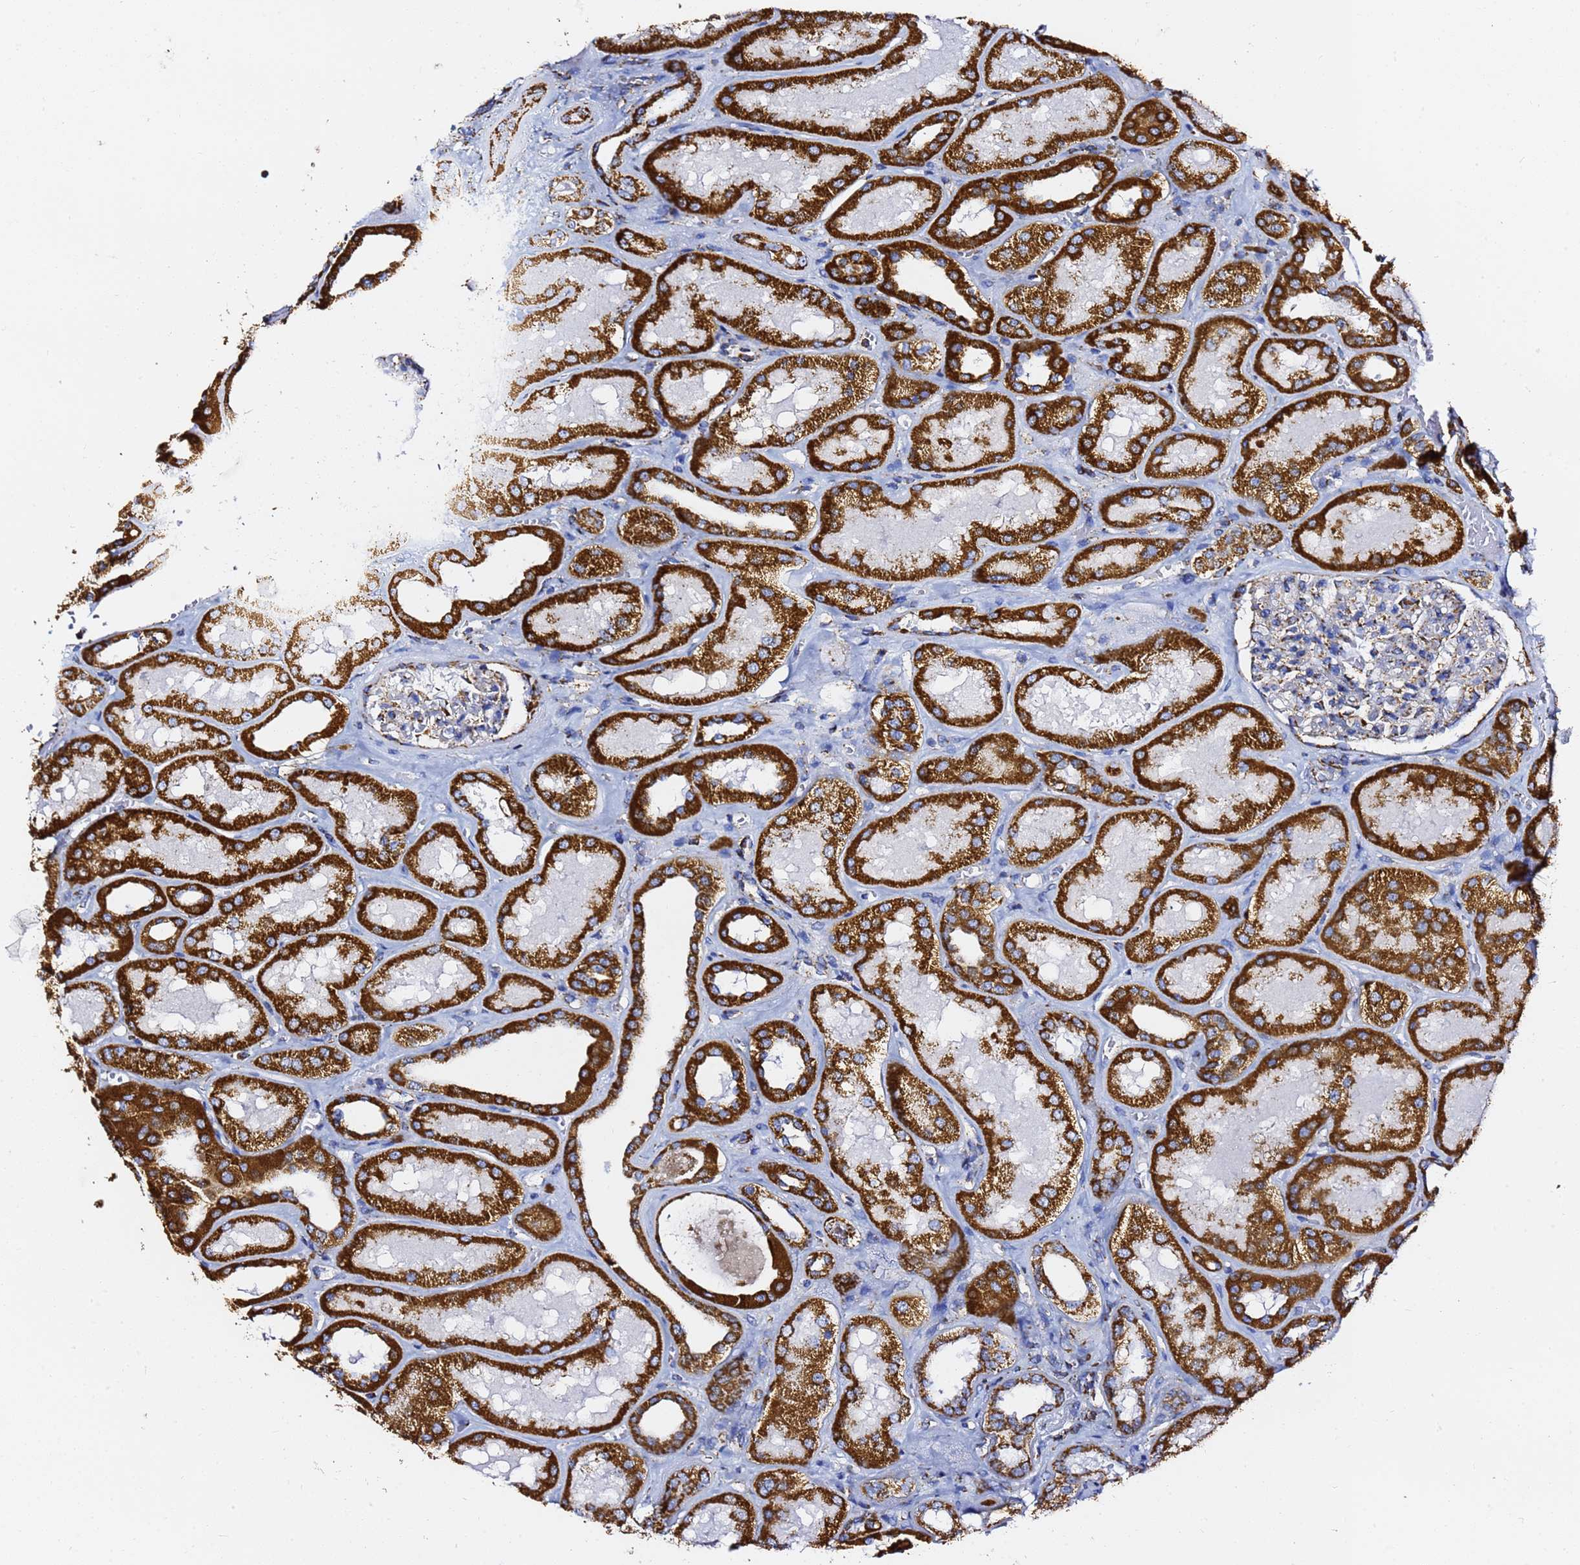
{"staining": {"intensity": "moderate", "quantity": "<25%", "location": "cytoplasmic/membranous"}, "tissue": "kidney", "cell_type": "Cells in glomeruli", "image_type": "normal", "snomed": [{"axis": "morphology", "description": "Normal tissue, NOS"}, {"axis": "morphology", "description": "Adenocarcinoma, NOS"}, {"axis": "topography", "description": "Kidney"}], "caption": "A histopathology image of kidney stained for a protein reveals moderate cytoplasmic/membranous brown staining in cells in glomeruli. The staining was performed using DAB, with brown indicating positive protein expression. Nuclei are stained blue with hematoxylin.", "gene": "PHB2", "patient": {"sex": "female", "age": 68}}